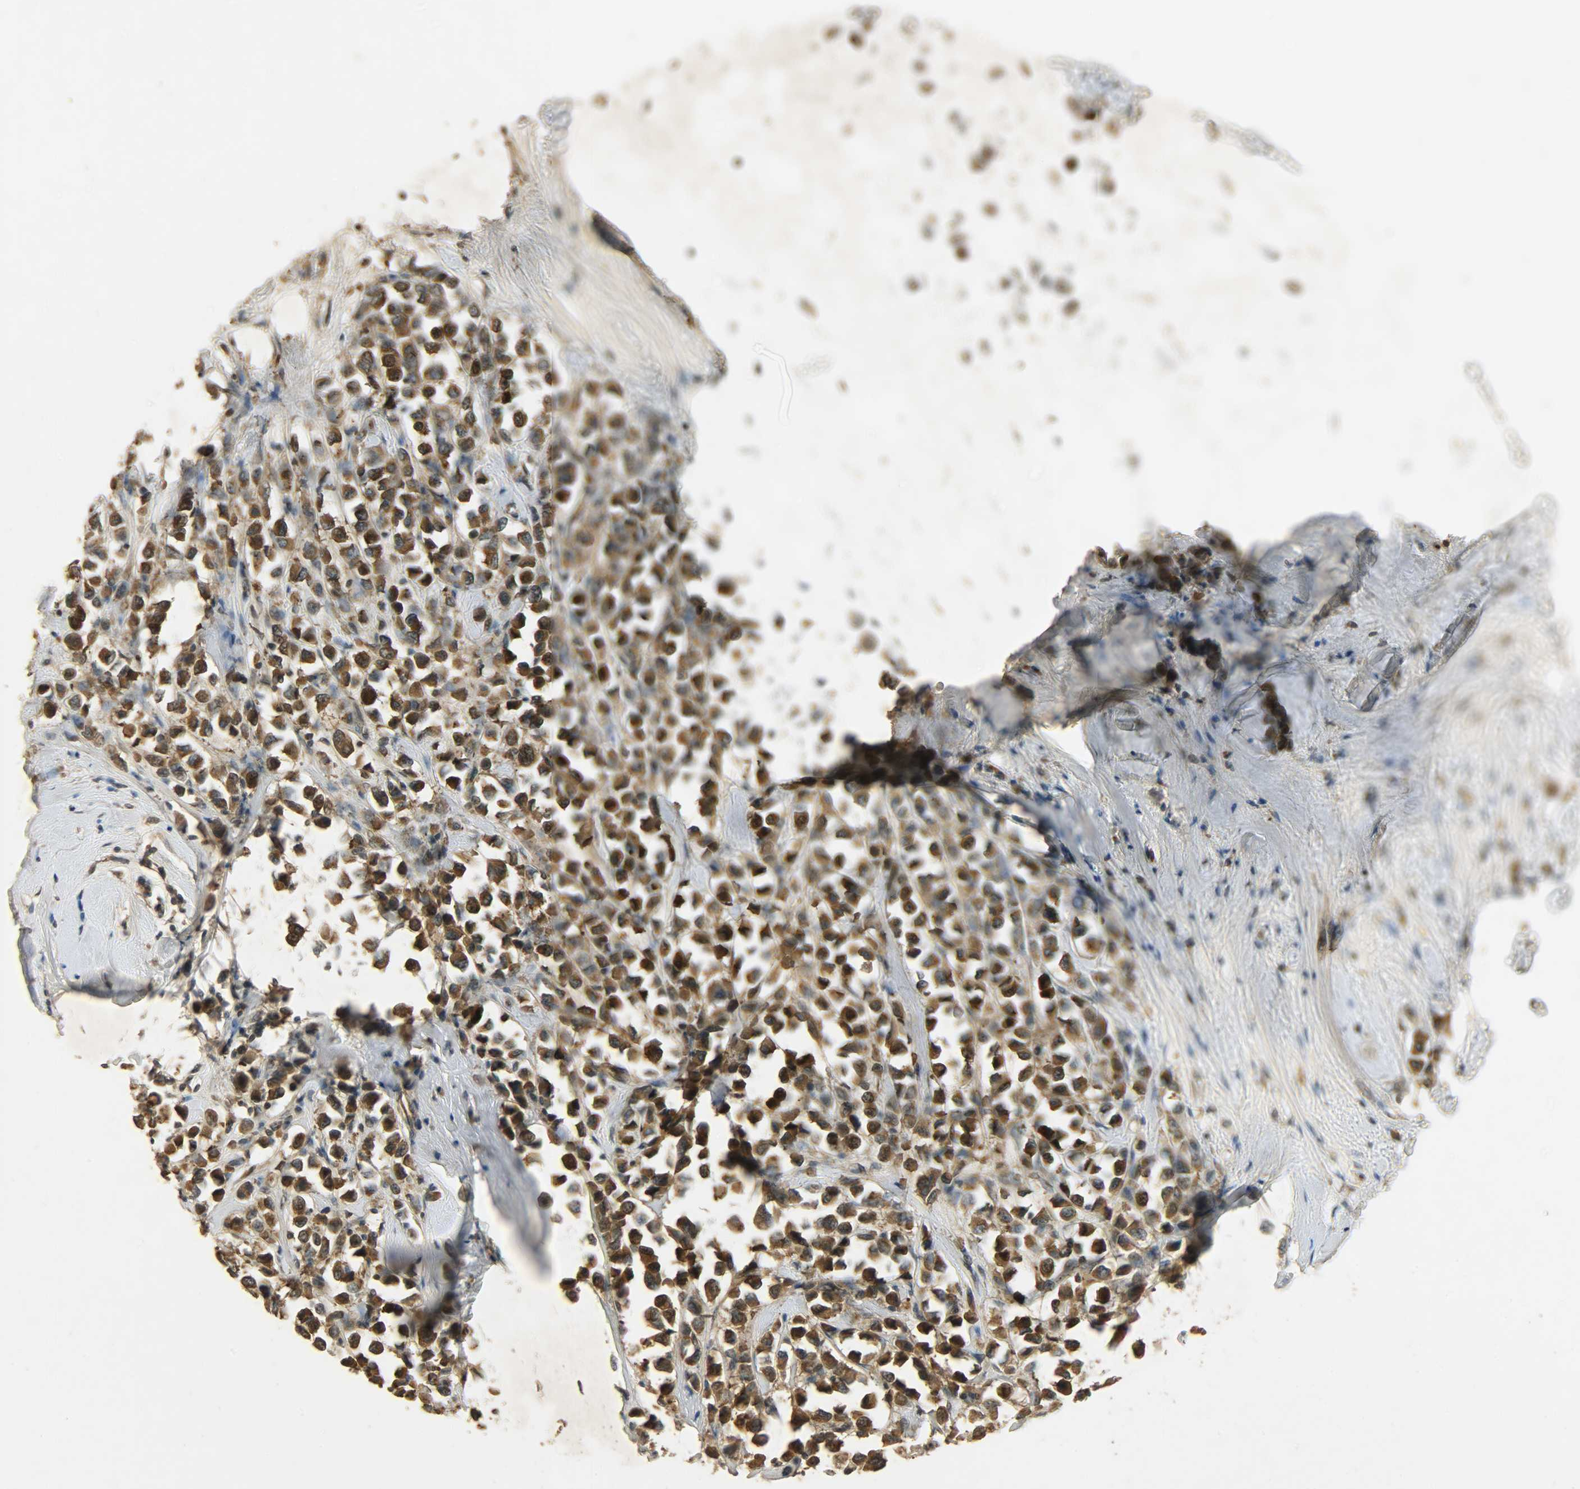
{"staining": {"intensity": "strong", "quantity": ">75%", "location": "cytoplasmic/membranous"}, "tissue": "breast cancer", "cell_type": "Tumor cells", "image_type": "cancer", "snomed": [{"axis": "morphology", "description": "Duct carcinoma"}, {"axis": "topography", "description": "Breast"}], "caption": "This is a histology image of IHC staining of intraductal carcinoma (breast), which shows strong expression in the cytoplasmic/membranous of tumor cells.", "gene": "ATP2B1", "patient": {"sex": "female", "age": 61}}